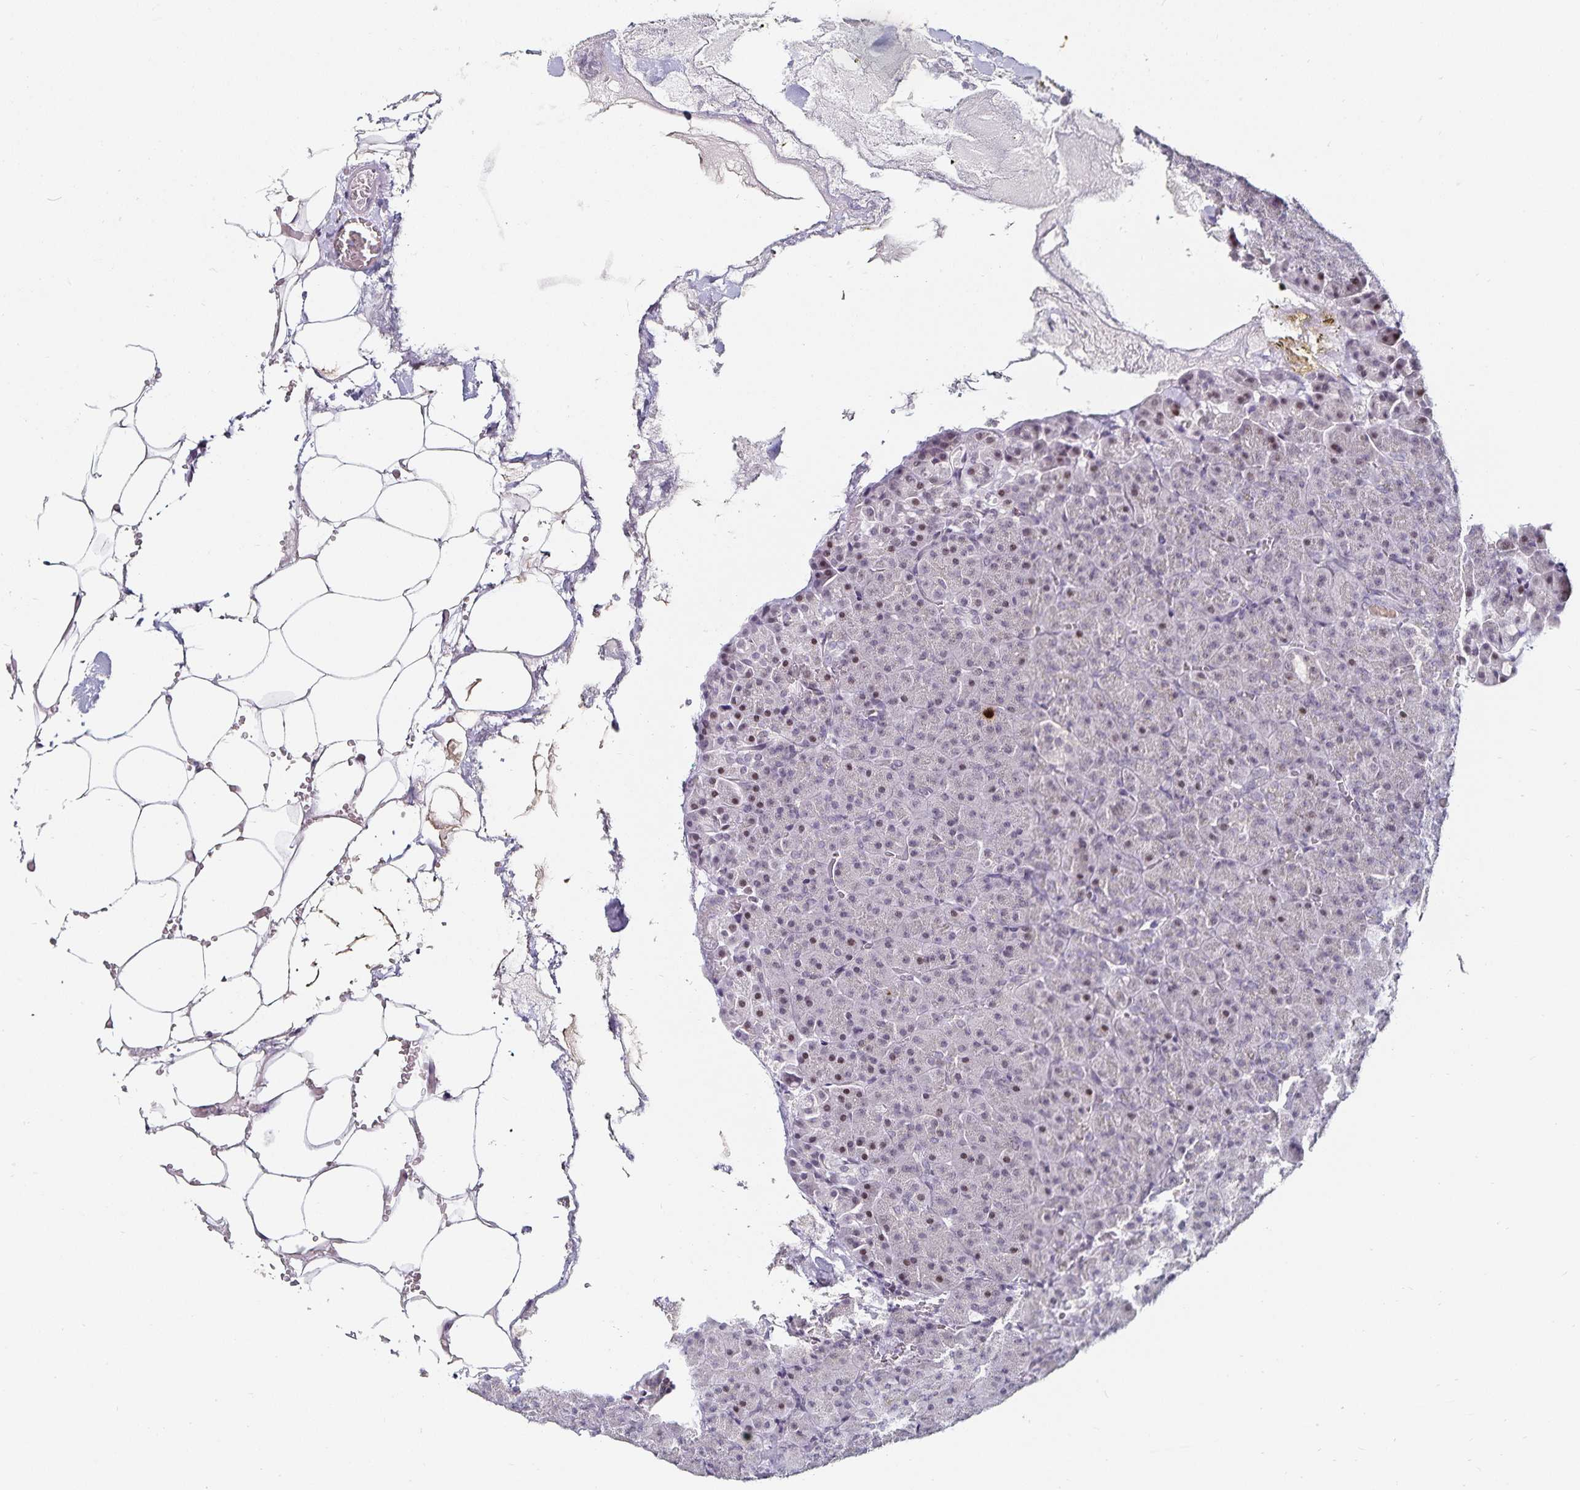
{"staining": {"intensity": "strong", "quantity": "<25%", "location": "nuclear"}, "tissue": "pancreas", "cell_type": "Exocrine glandular cells", "image_type": "normal", "snomed": [{"axis": "morphology", "description": "Normal tissue, NOS"}, {"axis": "topography", "description": "Pancreas"}], "caption": "Immunohistochemistry photomicrograph of unremarkable human pancreas stained for a protein (brown), which demonstrates medium levels of strong nuclear expression in approximately <25% of exocrine glandular cells.", "gene": "ANLN", "patient": {"sex": "female", "age": 74}}